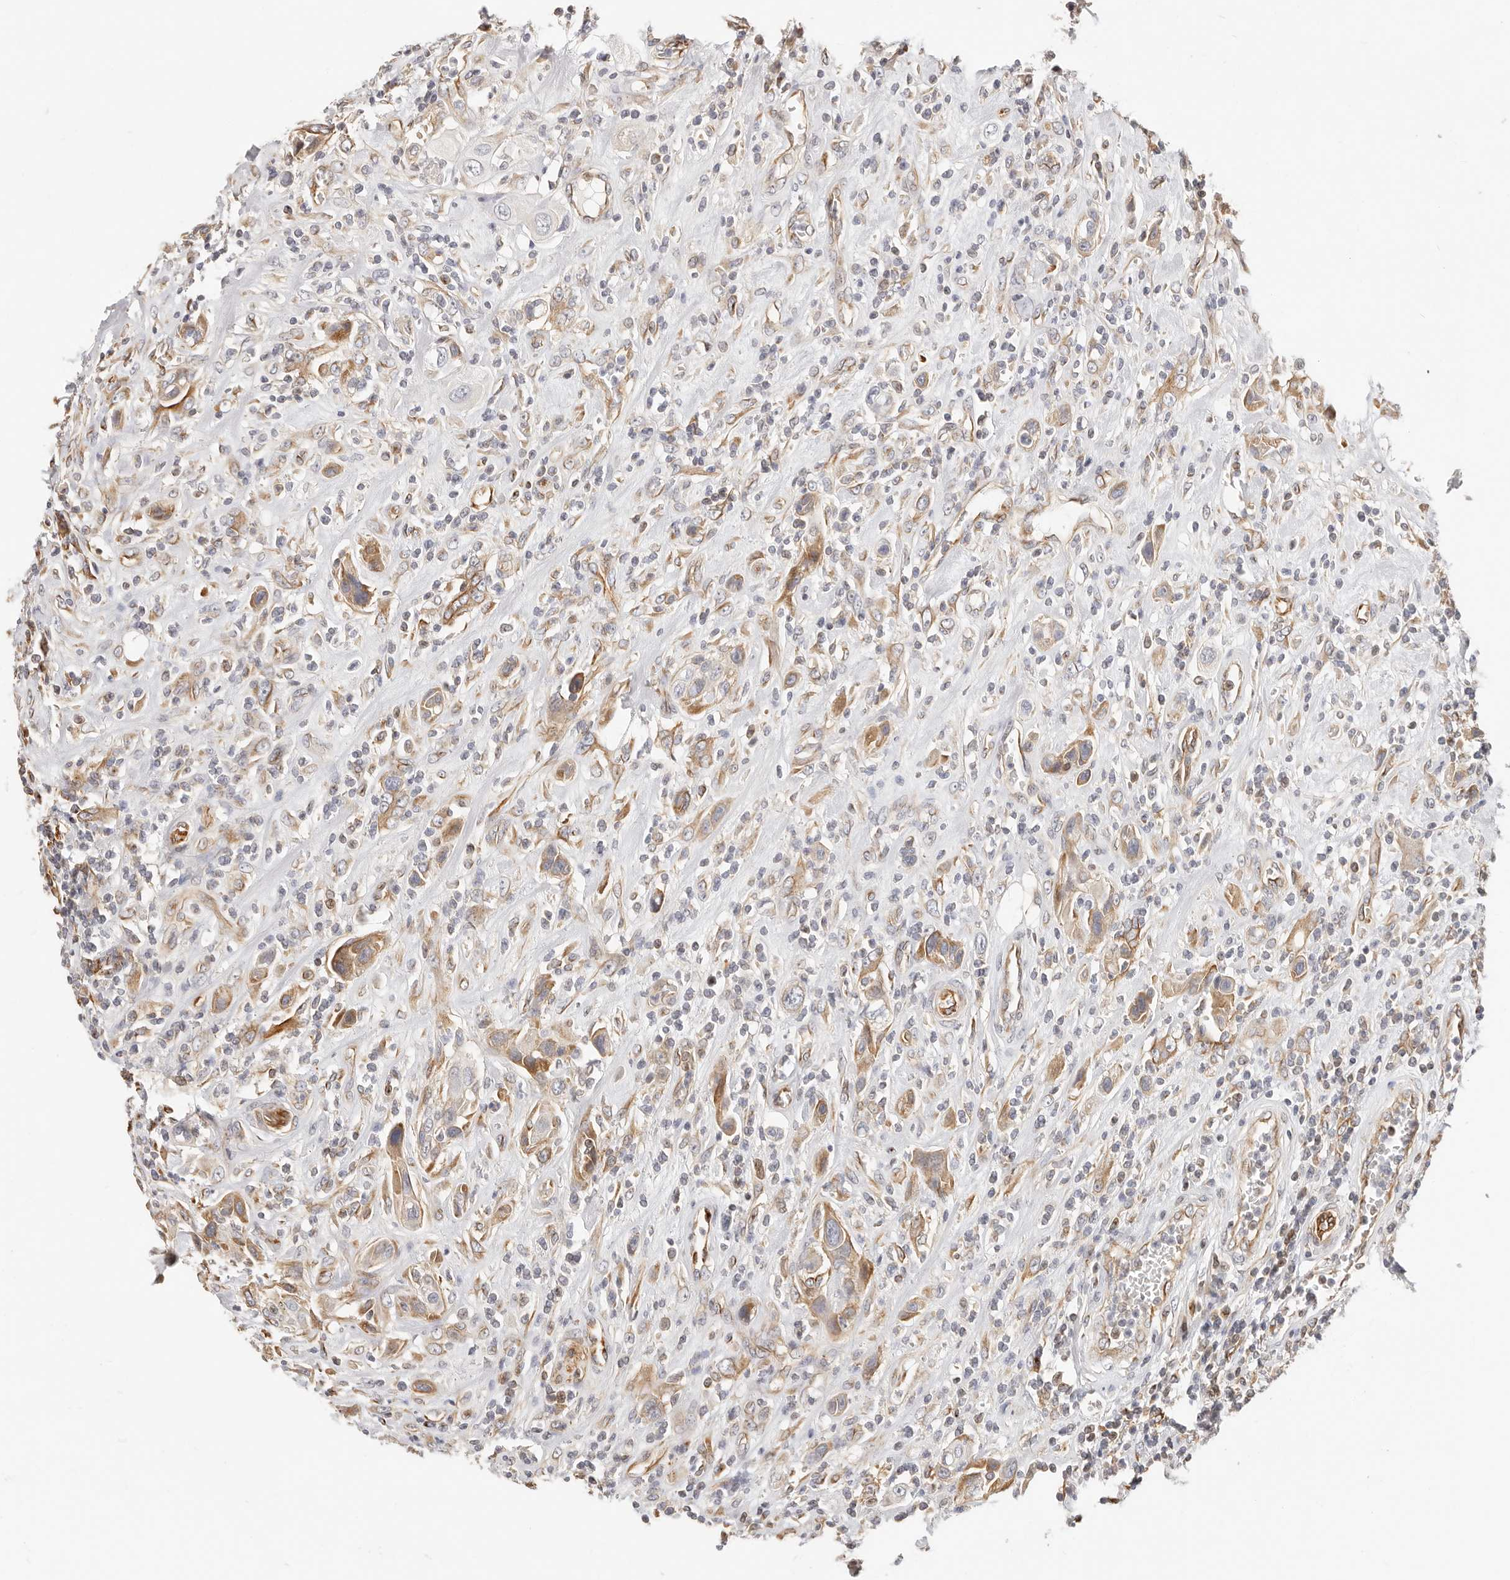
{"staining": {"intensity": "moderate", "quantity": "25%-75%", "location": "cytoplasmic/membranous"}, "tissue": "urothelial cancer", "cell_type": "Tumor cells", "image_type": "cancer", "snomed": [{"axis": "morphology", "description": "Urothelial carcinoma, High grade"}, {"axis": "topography", "description": "Urinary bladder"}], "caption": "Tumor cells show medium levels of moderate cytoplasmic/membranous expression in about 25%-75% of cells in urothelial cancer. (DAB IHC, brown staining for protein, blue staining for nuclei).", "gene": "DTNBP1", "patient": {"sex": "male", "age": 50}}